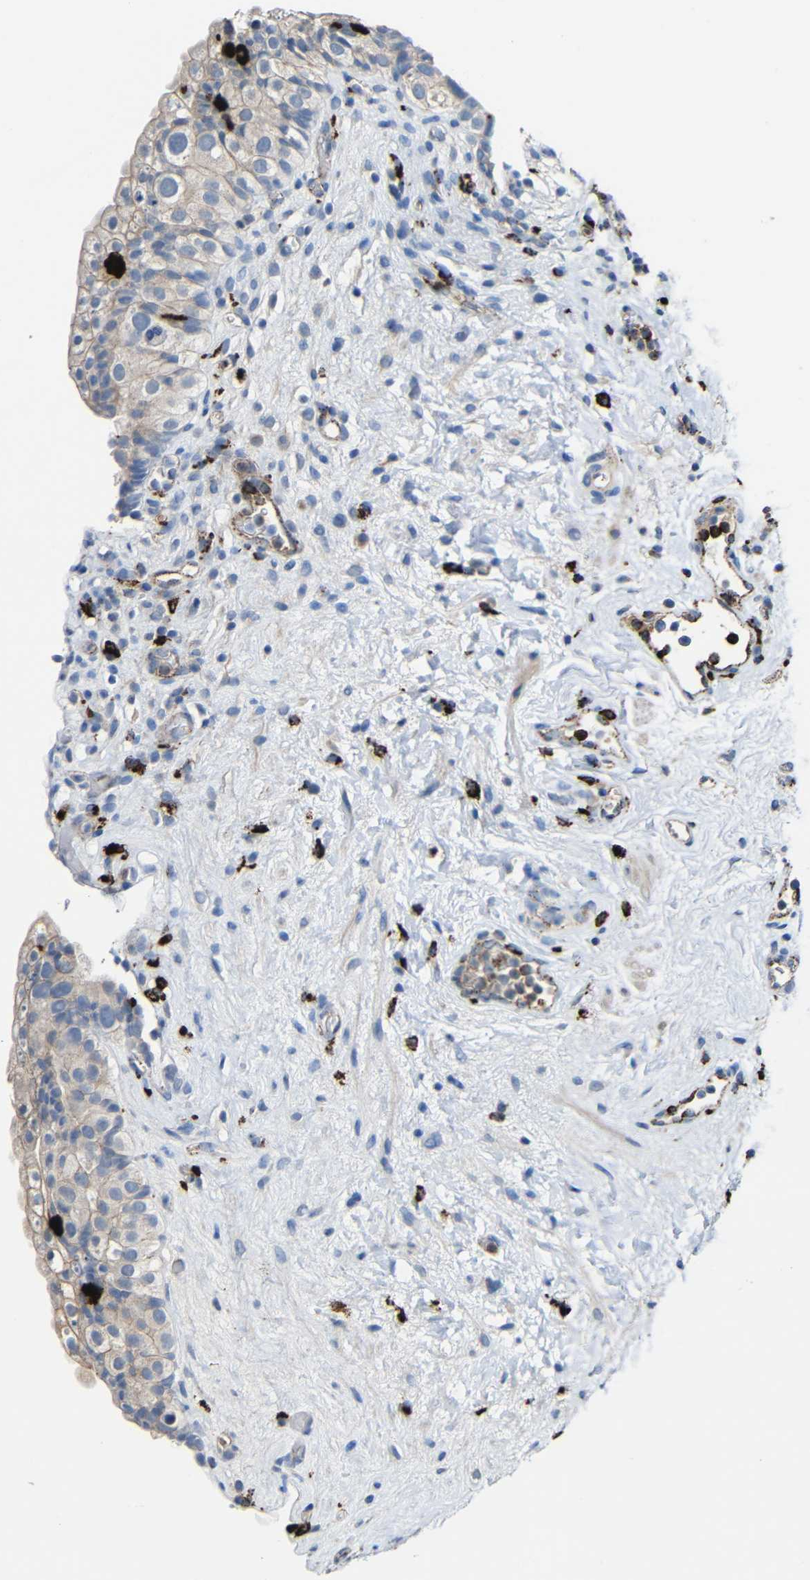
{"staining": {"intensity": "weak", "quantity": ">75%", "location": "cytoplasmic/membranous"}, "tissue": "urinary bladder", "cell_type": "Urothelial cells", "image_type": "normal", "snomed": [{"axis": "morphology", "description": "Normal tissue, NOS"}, {"axis": "topography", "description": "Urinary bladder"}], "caption": "Urinary bladder stained with a brown dye exhibits weak cytoplasmic/membranous positive staining in approximately >75% of urothelial cells.", "gene": "HLA", "patient": {"sex": "female", "age": 64}}